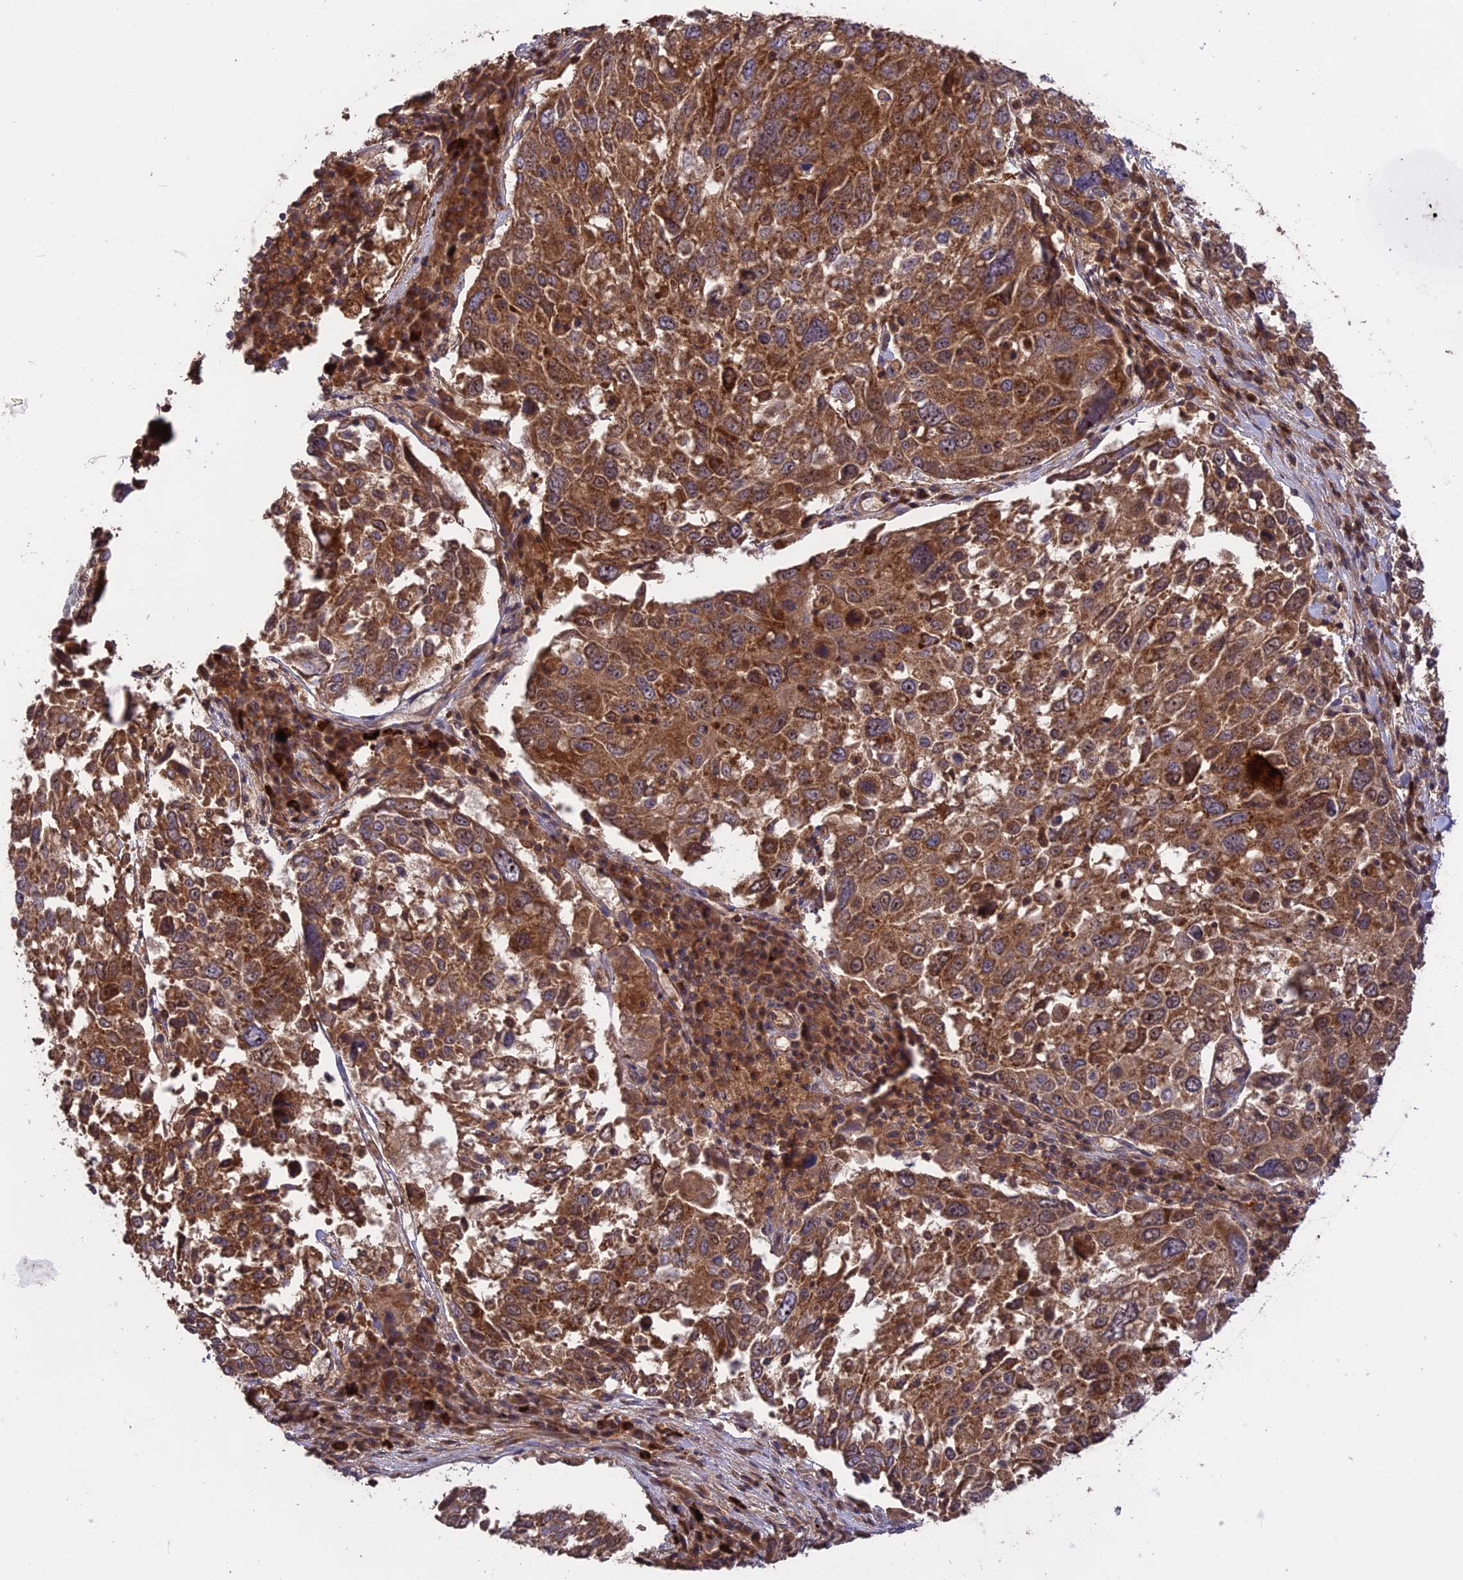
{"staining": {"intensity": "moderate", "quantity": ">75%", "location": "cytoplasmic/membranous"}, "tissue": "lung cancer", "cell_type": "Tumor cells", "image_type": "cancer", "snomed": [{"axis": "morphology", "description": "Squamous cell carcinoma, NOS"}, {"axis": "topography", "description": "Lung"}], "caption": "There is medium levels of moderate cytoplasmic/membranous staining in tumor cells of lung cancer, as demonstrated by immunohistochemical staining (brown color).", "gene": "NUDT8", "patient": {"sex": "male", "age": 65}}